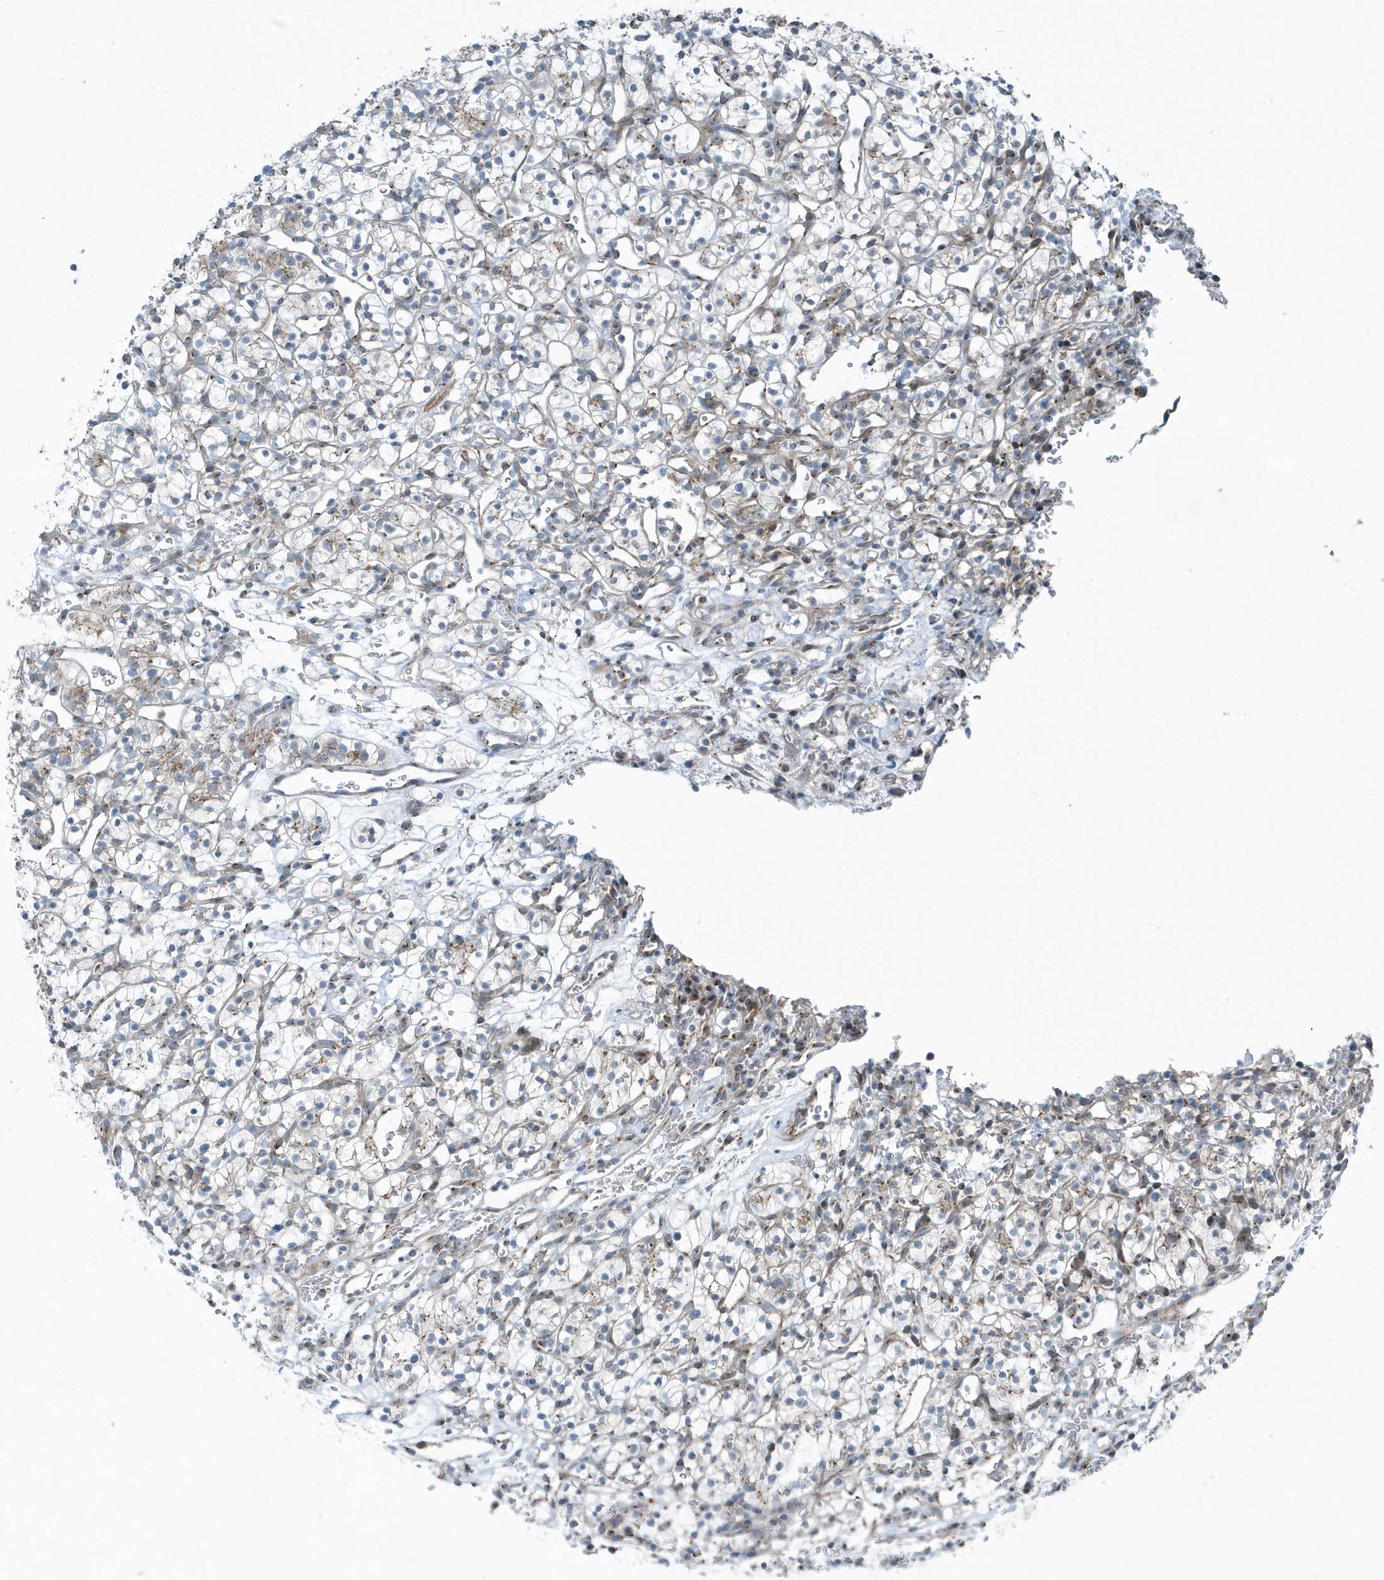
{"staining": {"intensity": "negative", "quantity": "none", "location": "none"}, "tissue": "renal cancer", "cell_type": "Tumor cells", "image_type": "cancer", "snomed": [{"axis": "morphology", "description": "Adenocarcinoma, NOS"}, {"axis": "topography", "description": "Kidney"}], "caption": "This is an immunohistochemistry histopathology image of human renal cancer (adenocarcinoma). There is no staining in tumor cells.", "gene": "GCC2", "patient": {"sex": "female", "age": 57}}